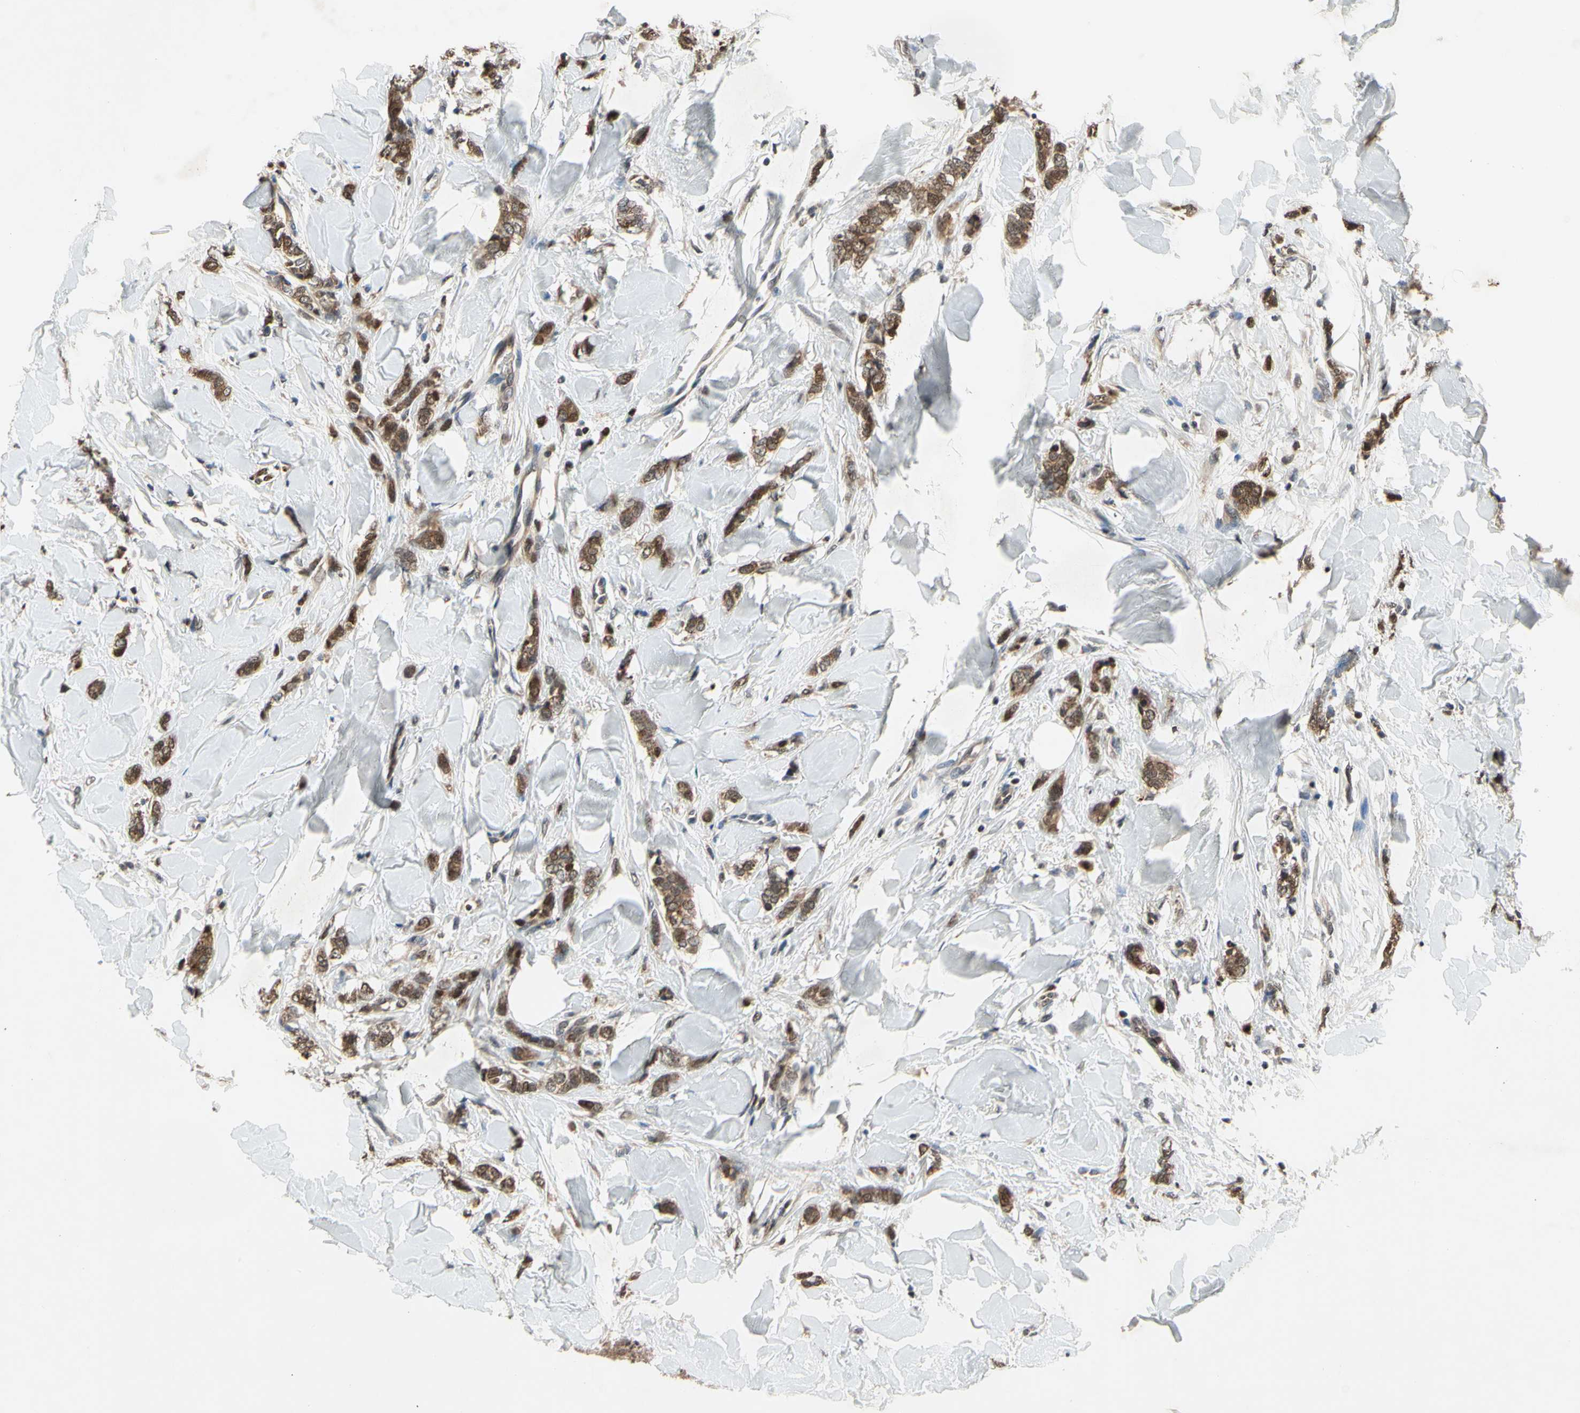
{"staining": {"intensity": "weak", "quantity": "25%-75%", "location": "cytoplasmic/membranous"}, "tissue": "breast cancer", "cell_type": "Tumor cells", "image_type": "cancer", "snomed": [{"axis": "morphology", "description": "Lobular carcinoma"}, {"axis": "topography", "description": "Skin"}, {"axis": "topography", "description": "Breast"}], "caption": "Protein analysis of breast cancer (lobular carcinoma) tissue shows weak cytoplasmic/membranous positivity in about 25%-75% of tumor cells.", "gene": "GSR", "patient": {"sex": "female", "age": 46}}